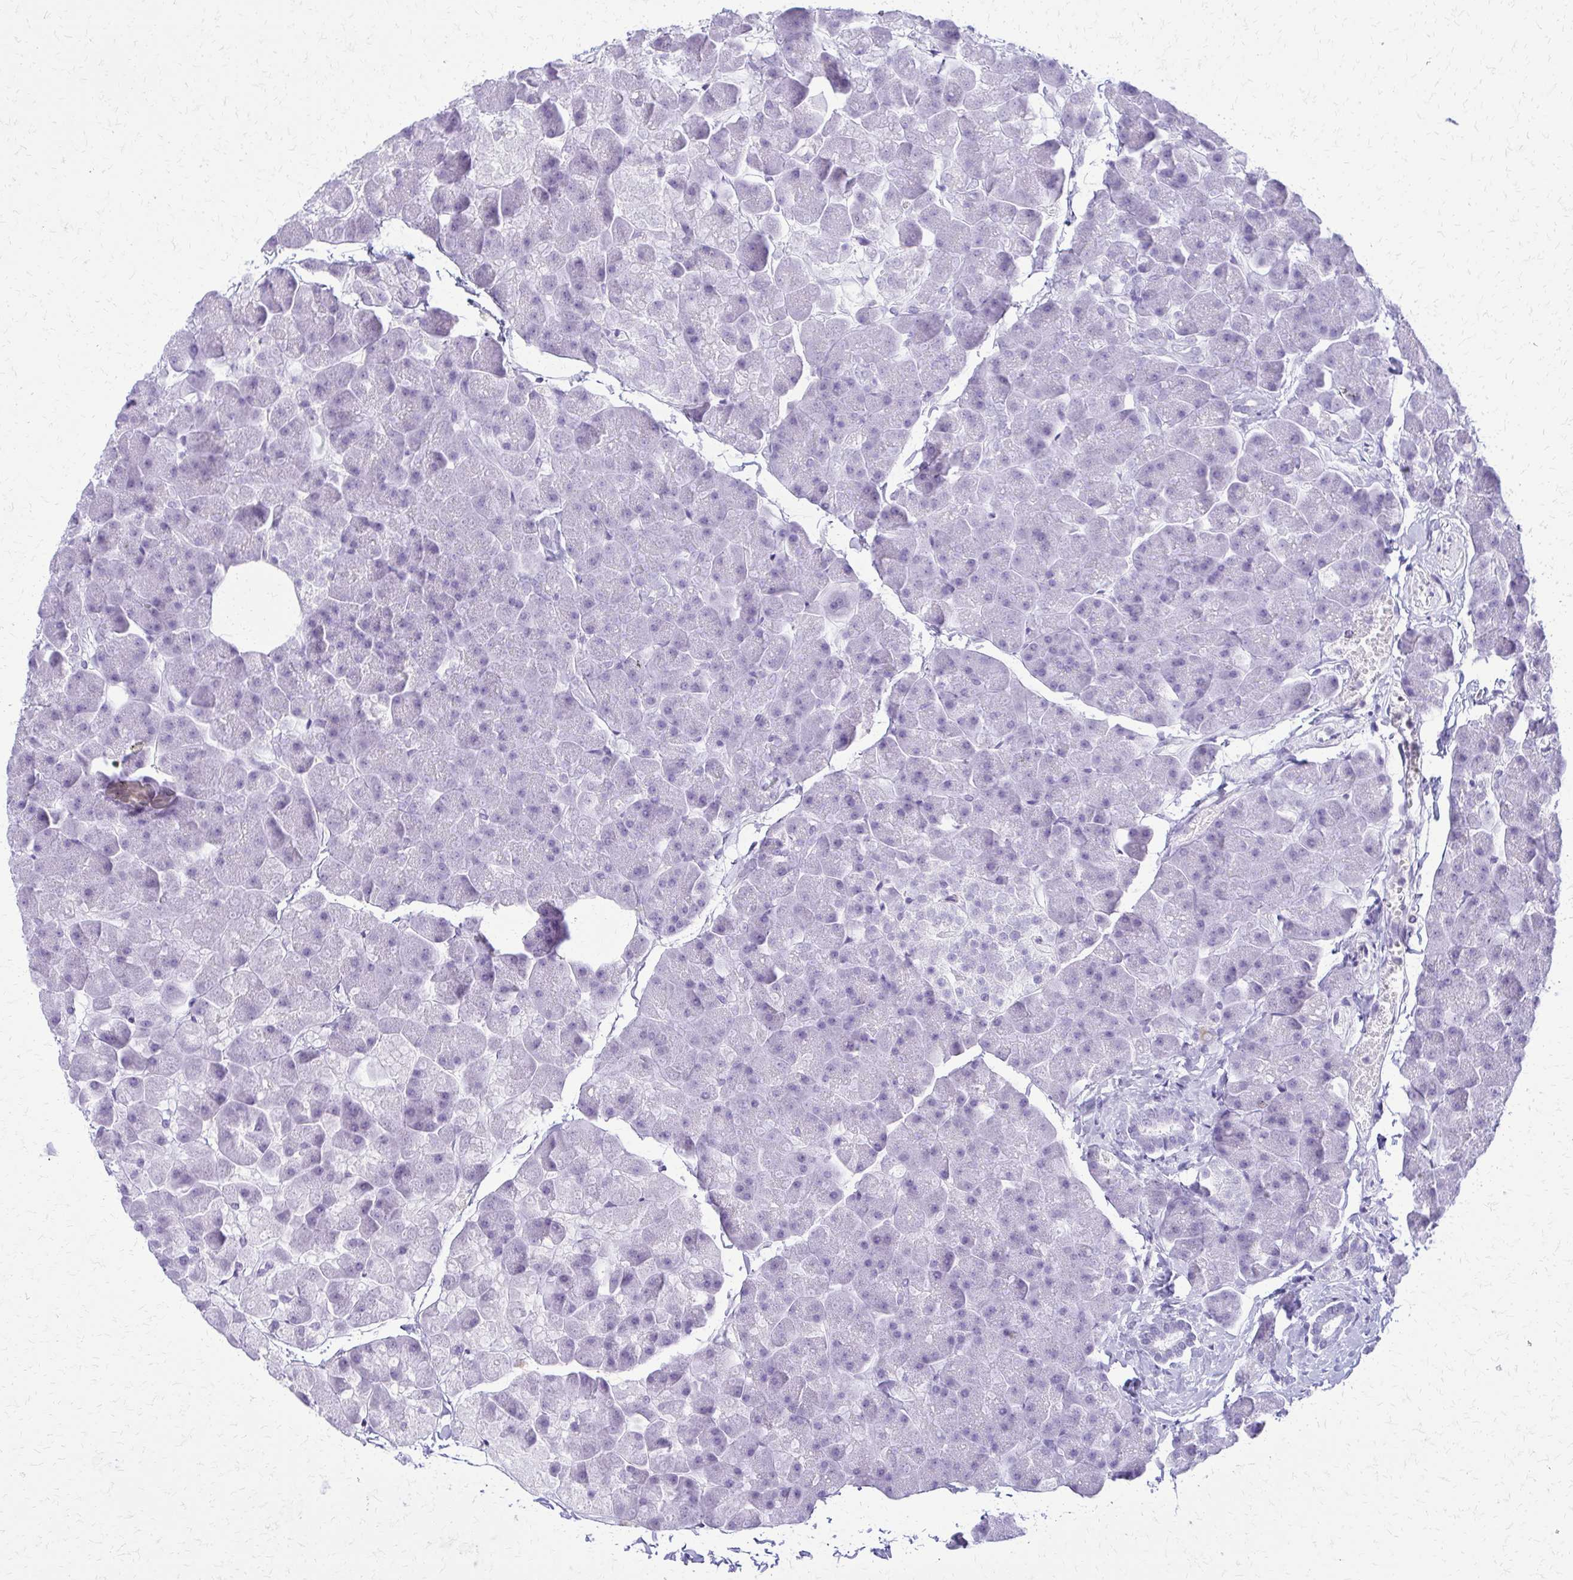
{"staining": {"intensity": "negative", "quantity": "none", "location": "none"}, "tissue": "pancreas", "cell_type": "Exocrine glandular cells", "image_type": "normal", "snomed": [{"axis": "morphology", "description": "Normal tissue, NOS"}, {"axis": "topography", "description": "Pancreas"}], "caption": "The histopathology image demonstrates no significant staining in exocrine glandular cells of pancreas. The staining is performed using DAB brown chromogen with nuclei counter-stained in using hematoxylin.", "gene": "FAM162B", "patient": {"sex": "male", "age": 35}}